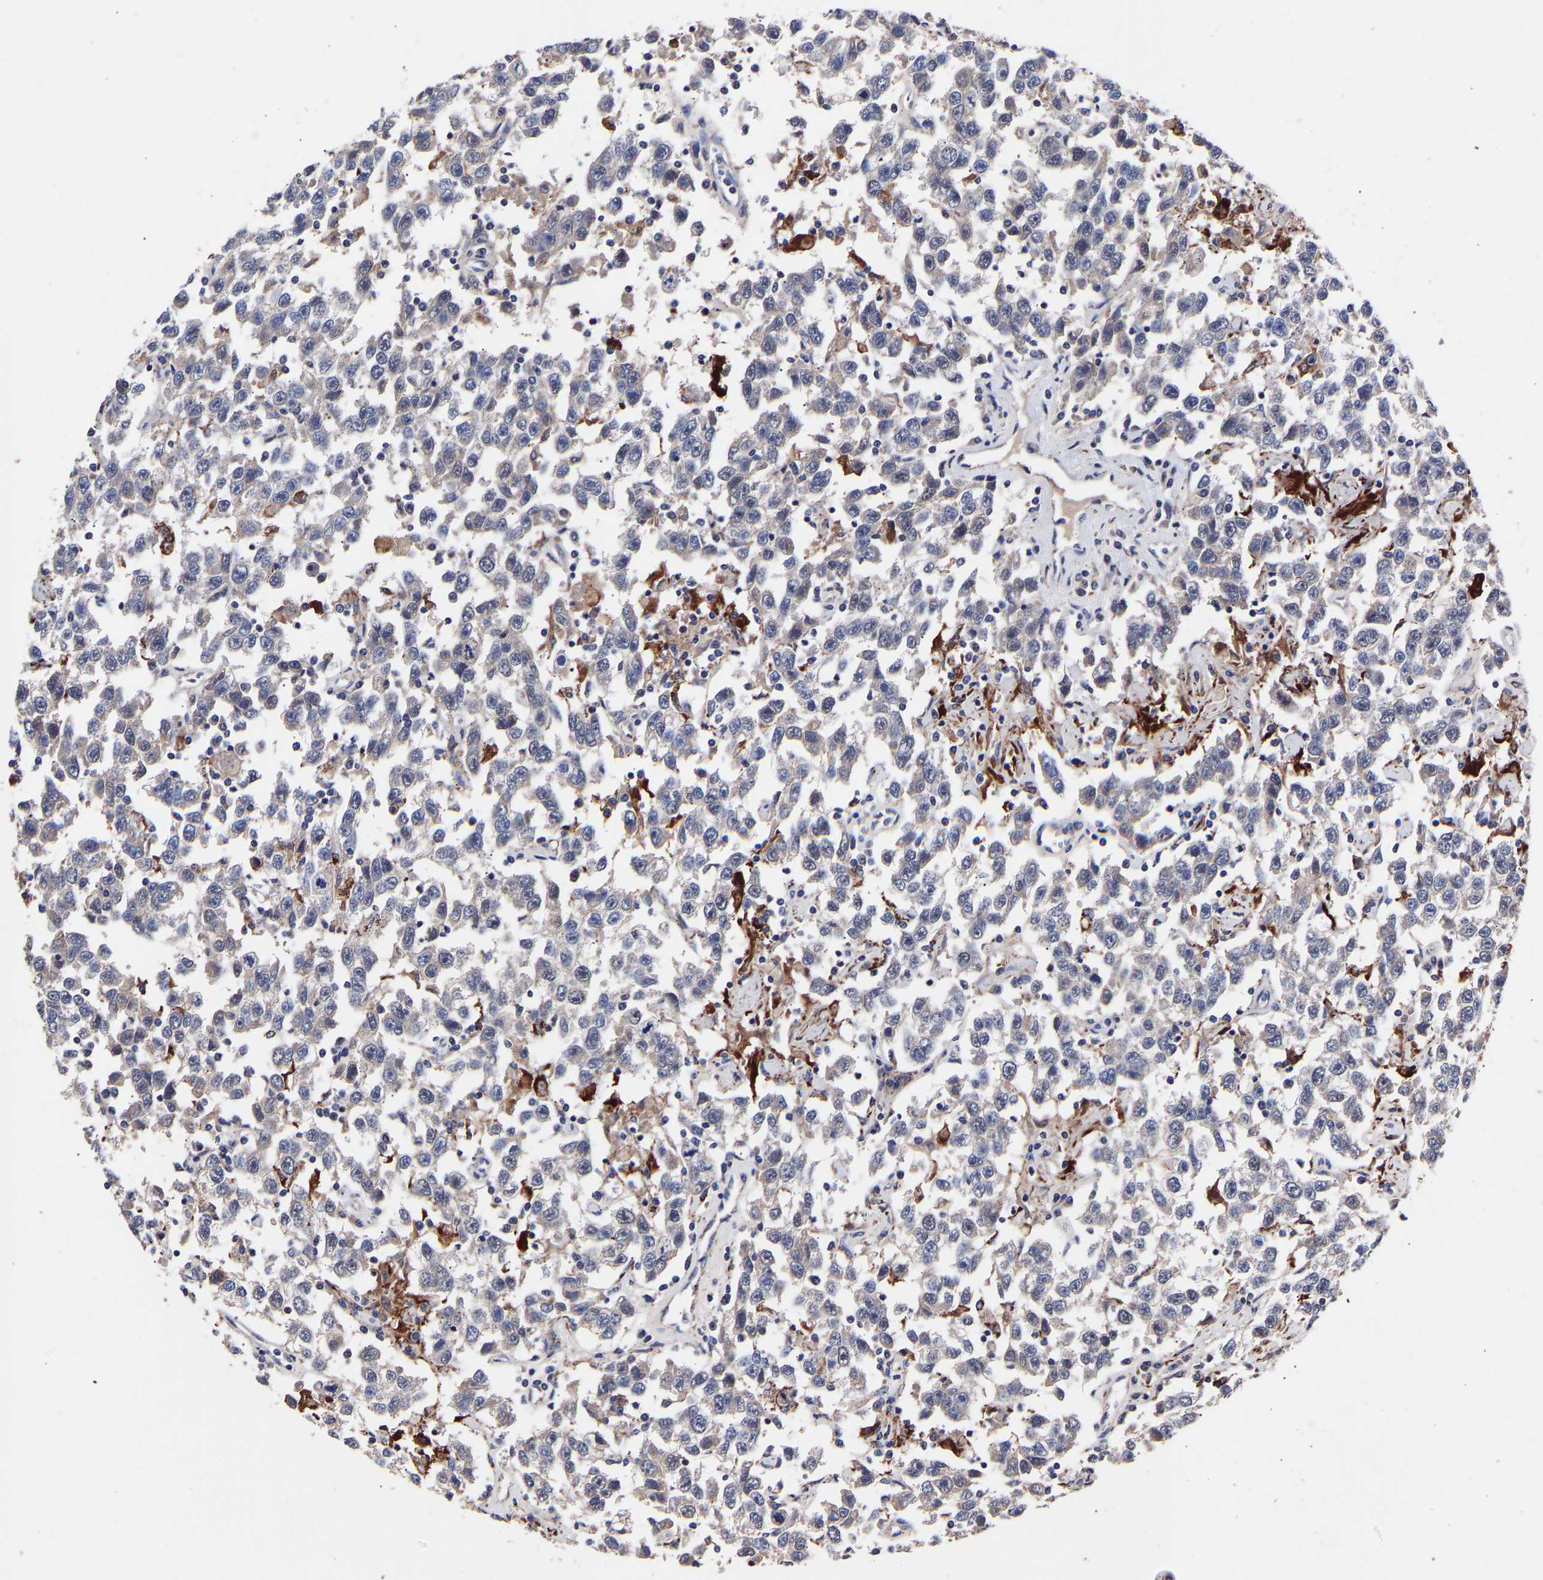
{"staining": {"intensity": "negative", "quantity": "none", "location": "none"}, "tissue": "testis cancer", "cell_type": "Tumor cells", "image_type": "cancer", "snomed": [{"axis": "morphology", "description": "Seminoma, NOS"}, {"axis": "topography", "description": "Testis"}], "caption": "Immunohistochemistry (IHC) histopathology image of neoplastic tissue: testis seminoma stained with DAB exhibits no significant protein positivity in tumor cells.", "gene": "SEM1", "patient": {"sex": "male", "age": 41}}